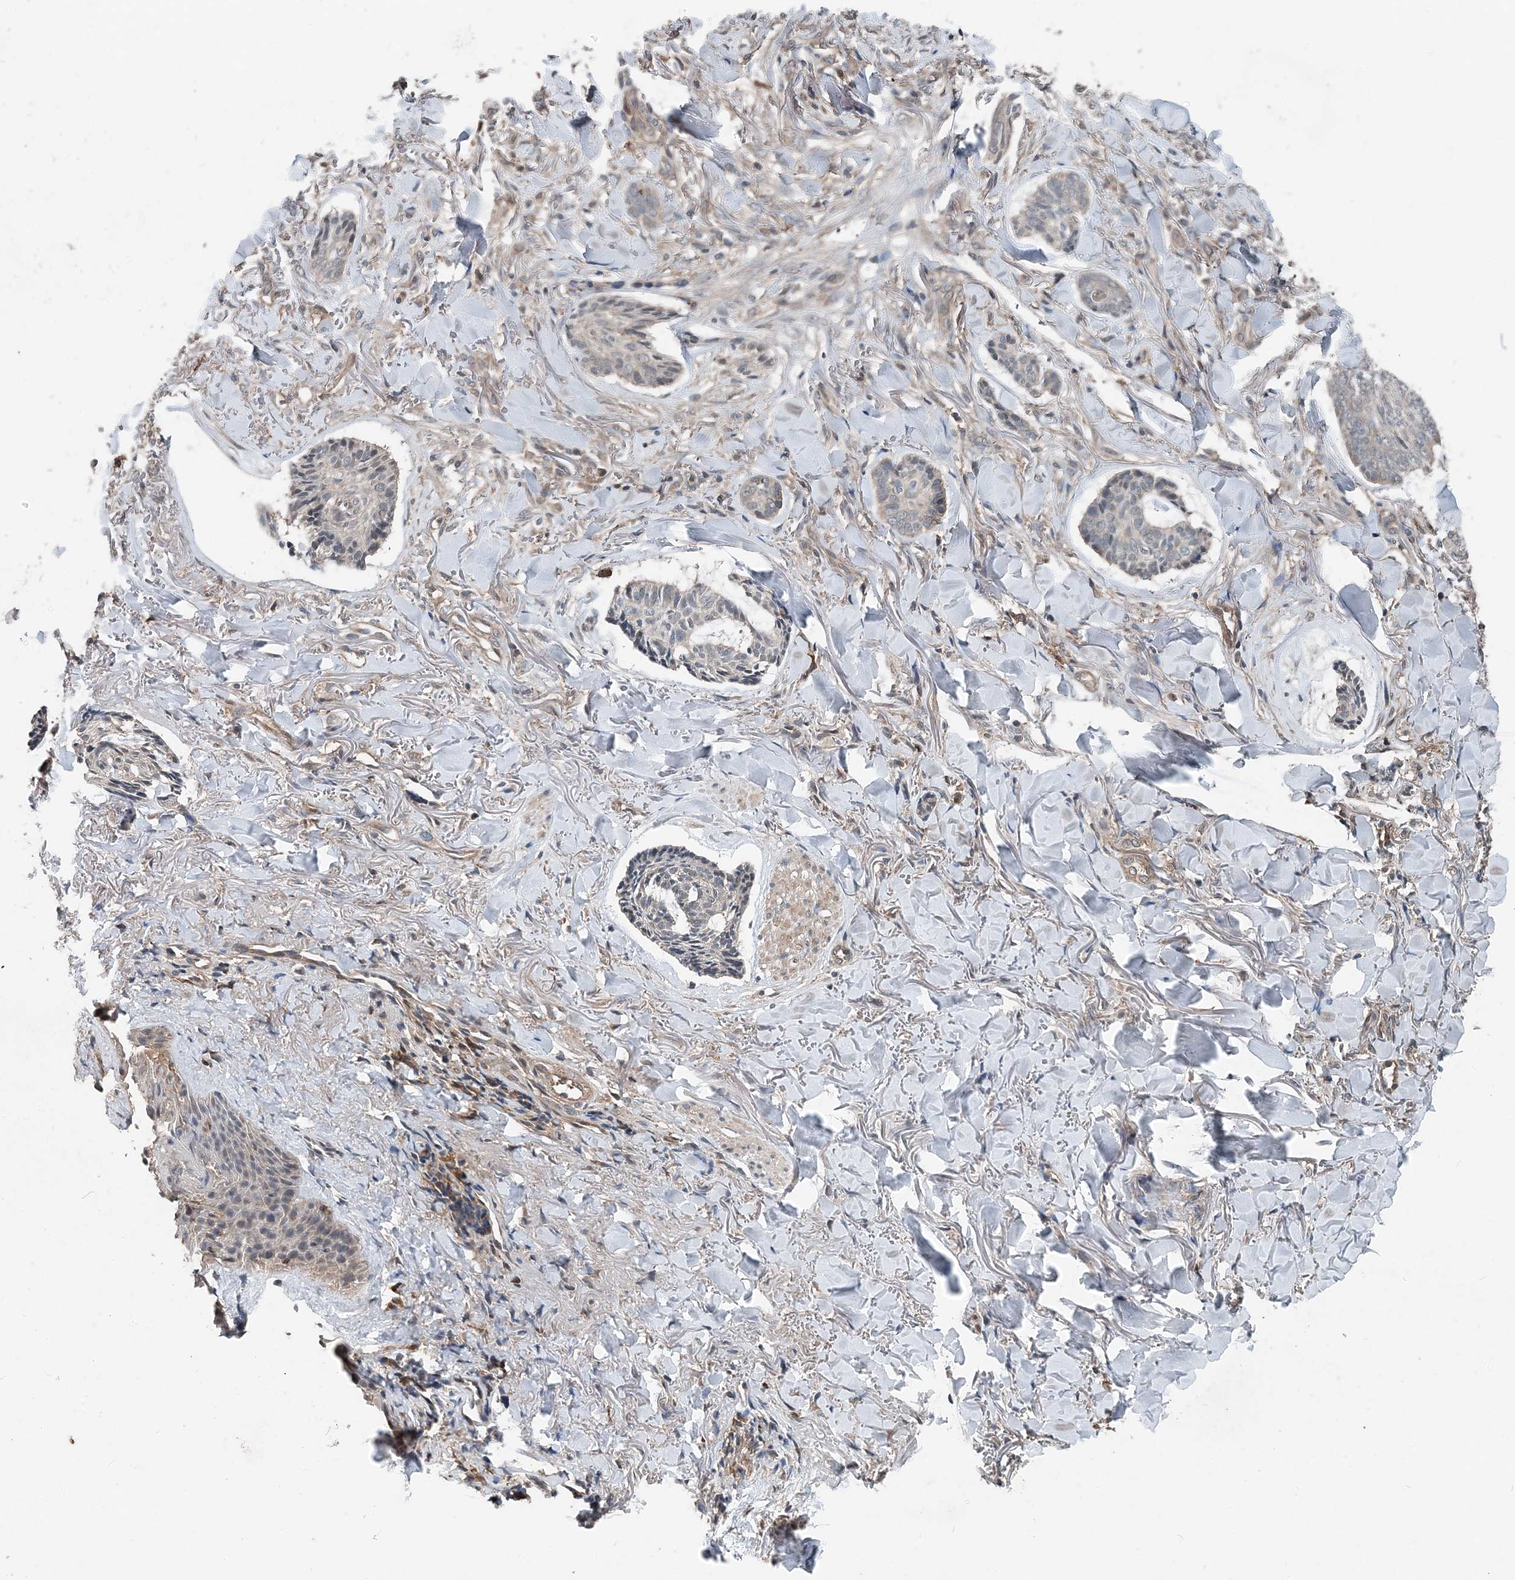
{"staining": {"intensity": "negative", "quantity": "none", "location": "none"}, "tissue": "skin cancer", "cell_type": "Tumor cells", "image_type": "cancer", "snomed": [{"axis": "morphology", "description": "Basal cell carcinoma"}, {"axis": "topography", "description": "Skin"}], "caption": "High power microscopy micrograph of an IHC image of skin basal cell carcinoma, revealing no significant expression in tumor cells. (Stains: DAB (3,3'-diaminobenzidine) immunohistochemistry (IHC) with hematoxylin counter stain, Microscopy: brightfield microscopy at high magnification).", "gene": "SMPD3", "patient": {"sex": "male", "age": 43}}